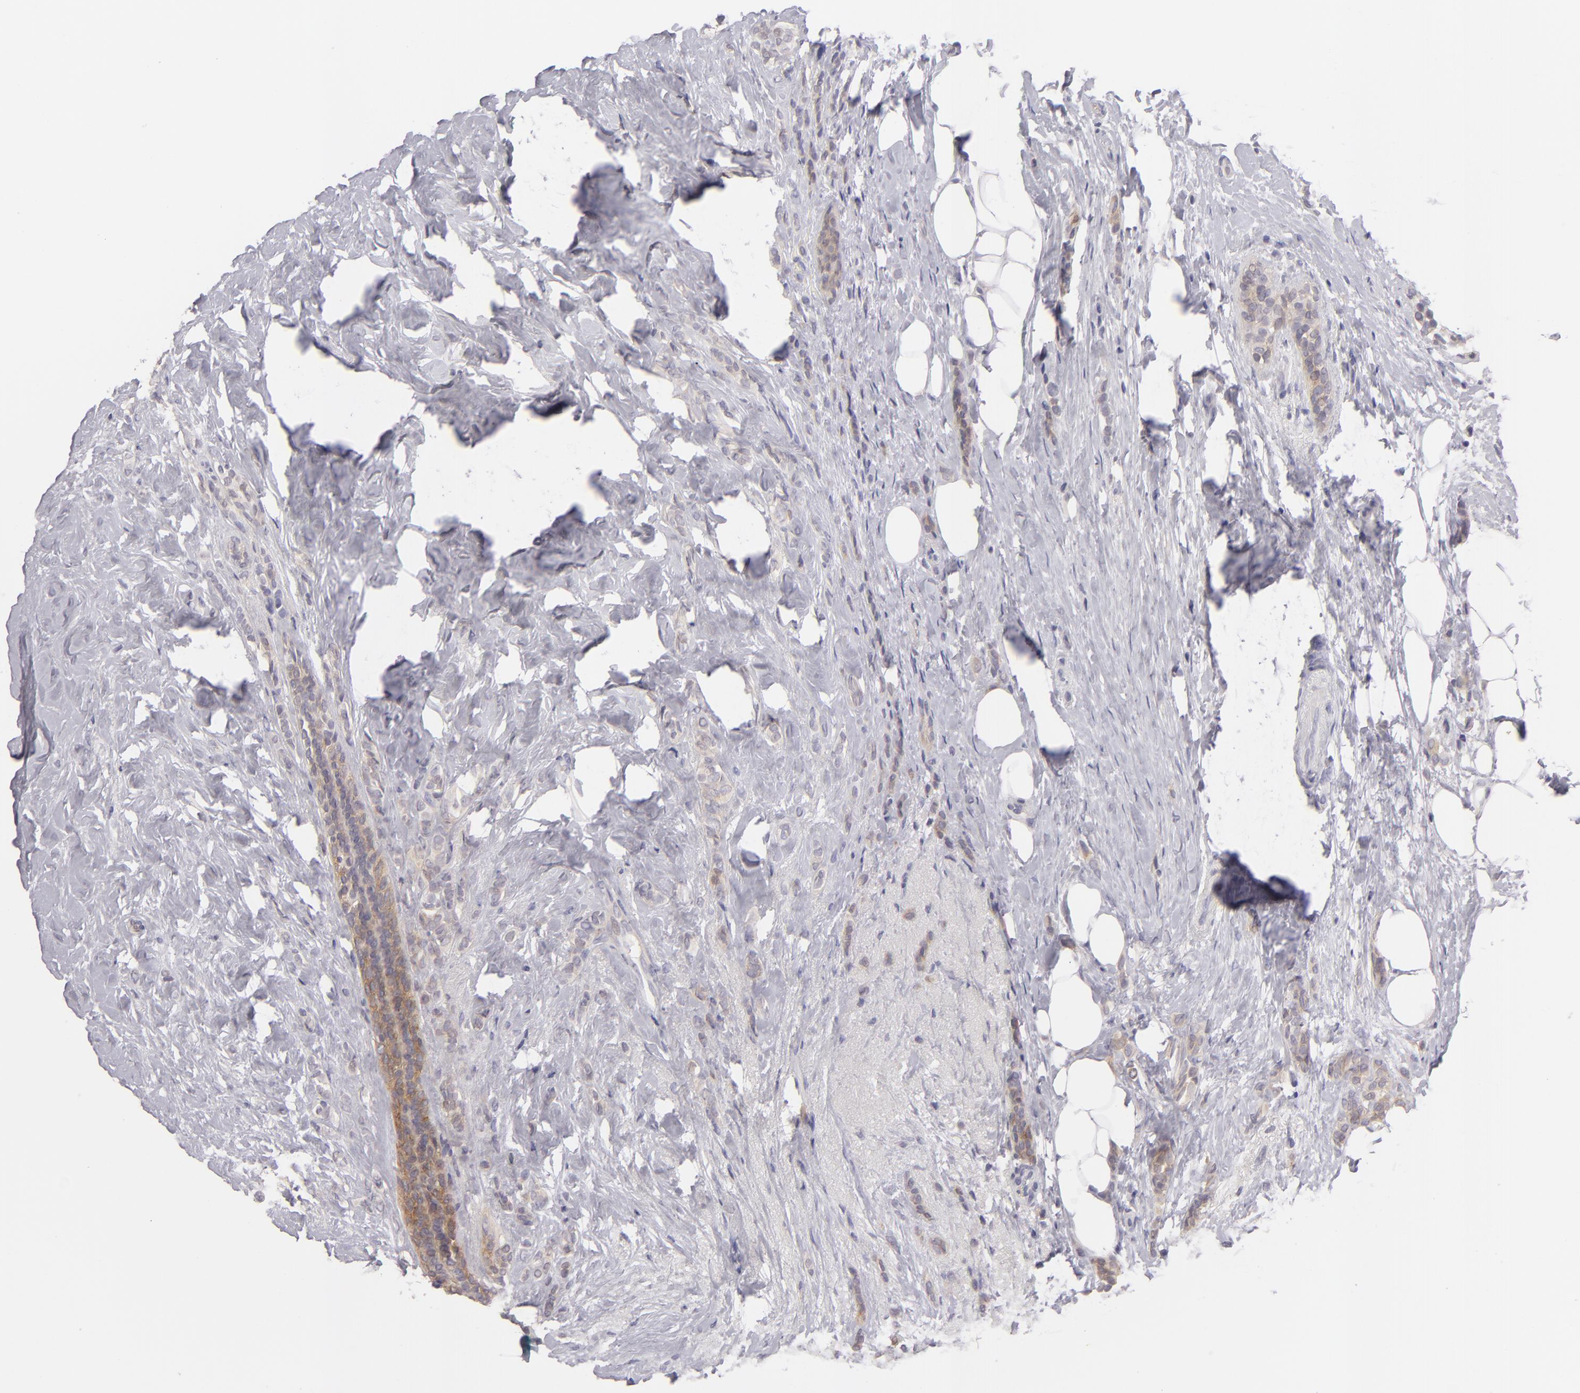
{"staining": {"intensity": "weak", "quantity": ">75%", "location": "none"}, "tissue": "breast cancer", "cell_type": "Tumor cells", "image_type": "cancer", "snomed": [{"axis": "morphology", "description": "Lobular carcinoma"}, {"axis": "topography", "description": "Breast"}], "caption": "Weak None staining for a protein is appreciated in about >75% of tumor cells of breast cancer (lobular carcinoma) using immunohistochemistry.", "gene": "MMP10", "patient": {"sex": "female", "age": 56}}